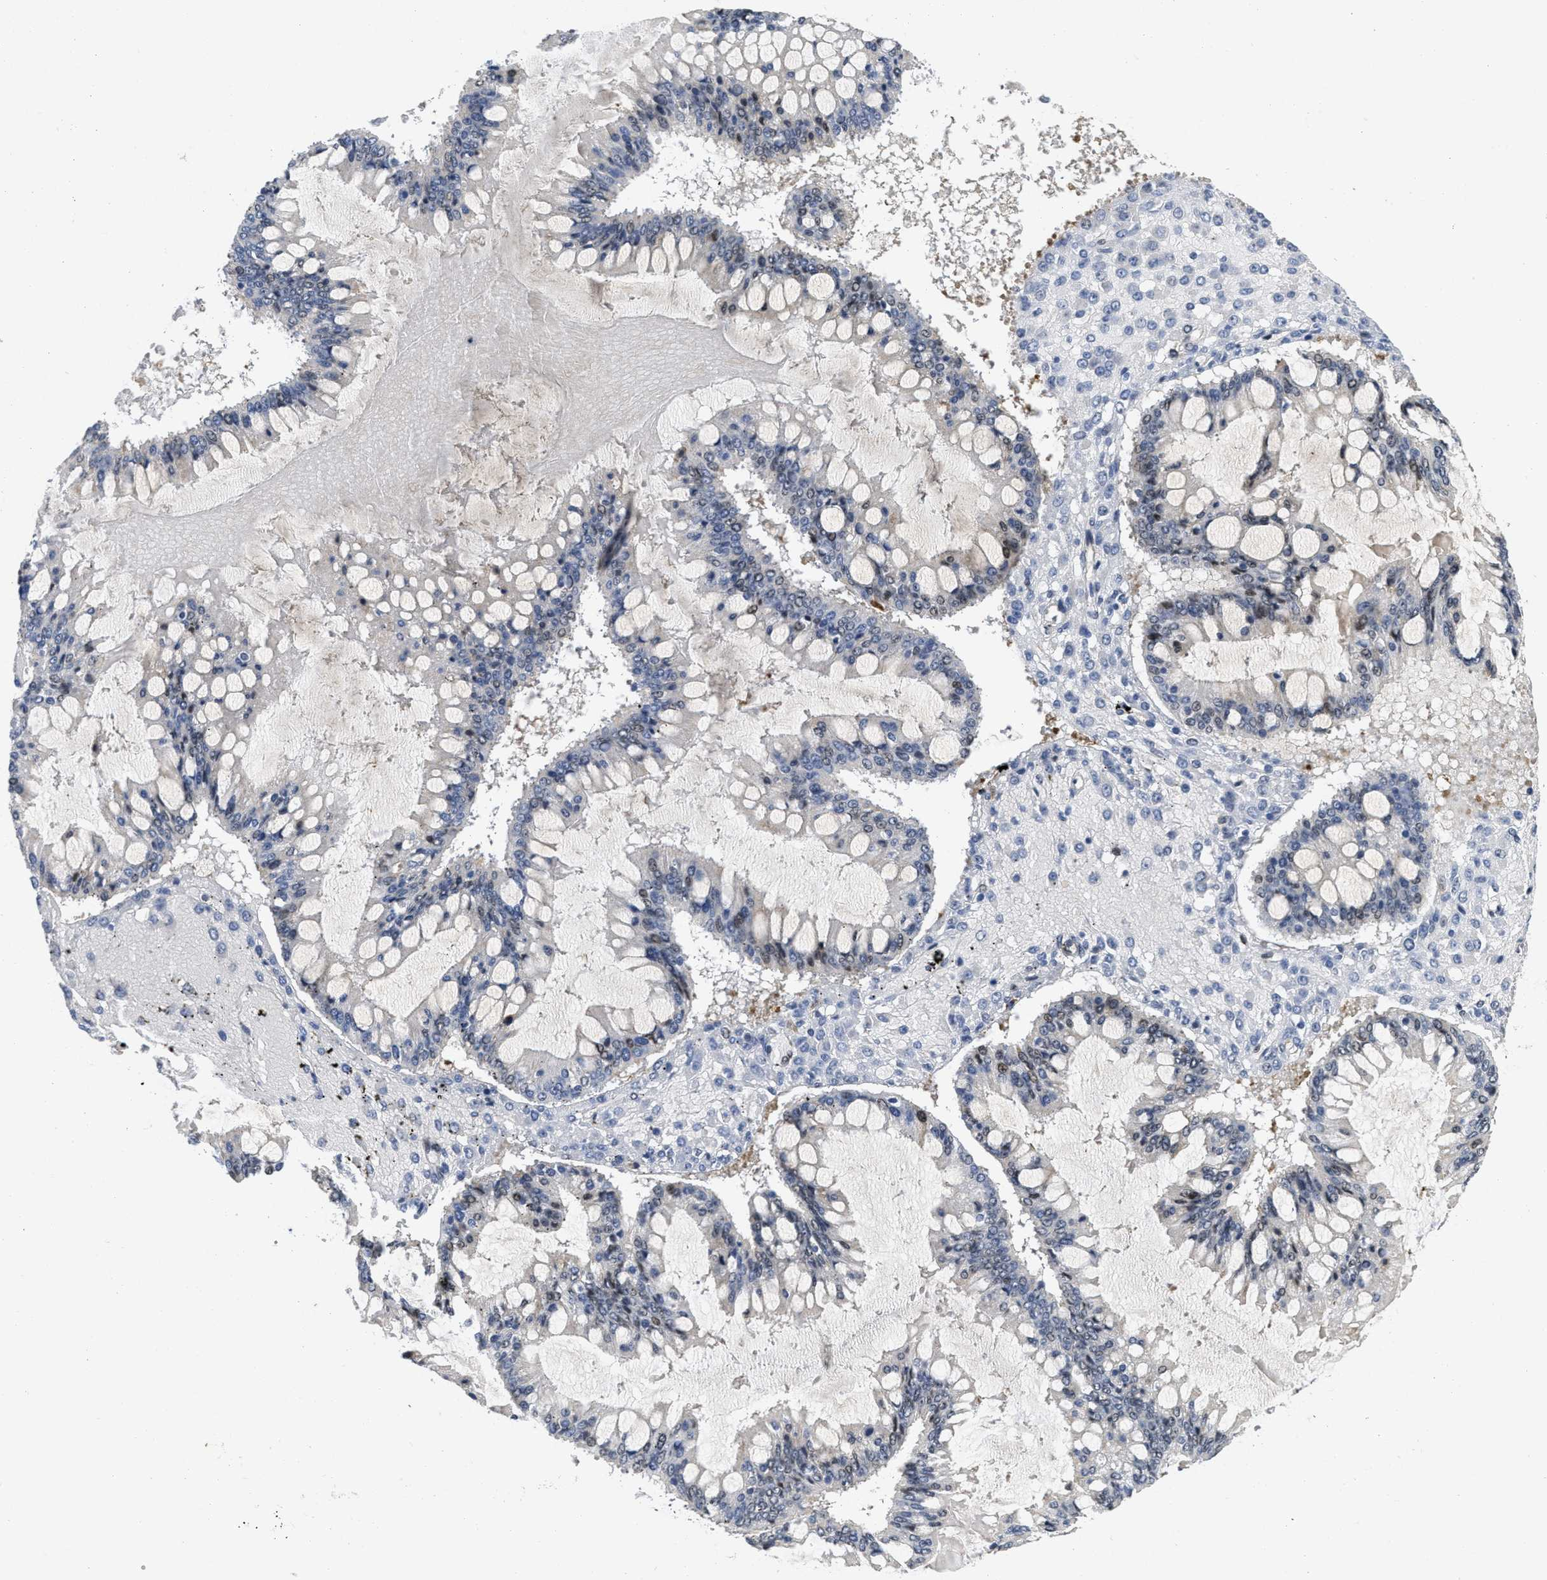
{"staining": {"intensity": "moderate", "quantity": "<25%", "location": "nuclear"}, "tissue": "ovarian cancer", "cell_type": "Tumor cells", "image_type": "cancer", "snomed": [{"axis": "morphology", "description": "Cystadenocarcinoma, mucinous, NOS"}, {"axis": "topography", "description": "Ovary"}], "caption": "Brown immunohistochemical staining in human ovarian cancer reveals moderate nuclear staining in approximately <25% of tumor cells.", "gene": "HIF1A", "patient": {"sex": "female", "age": 73}}